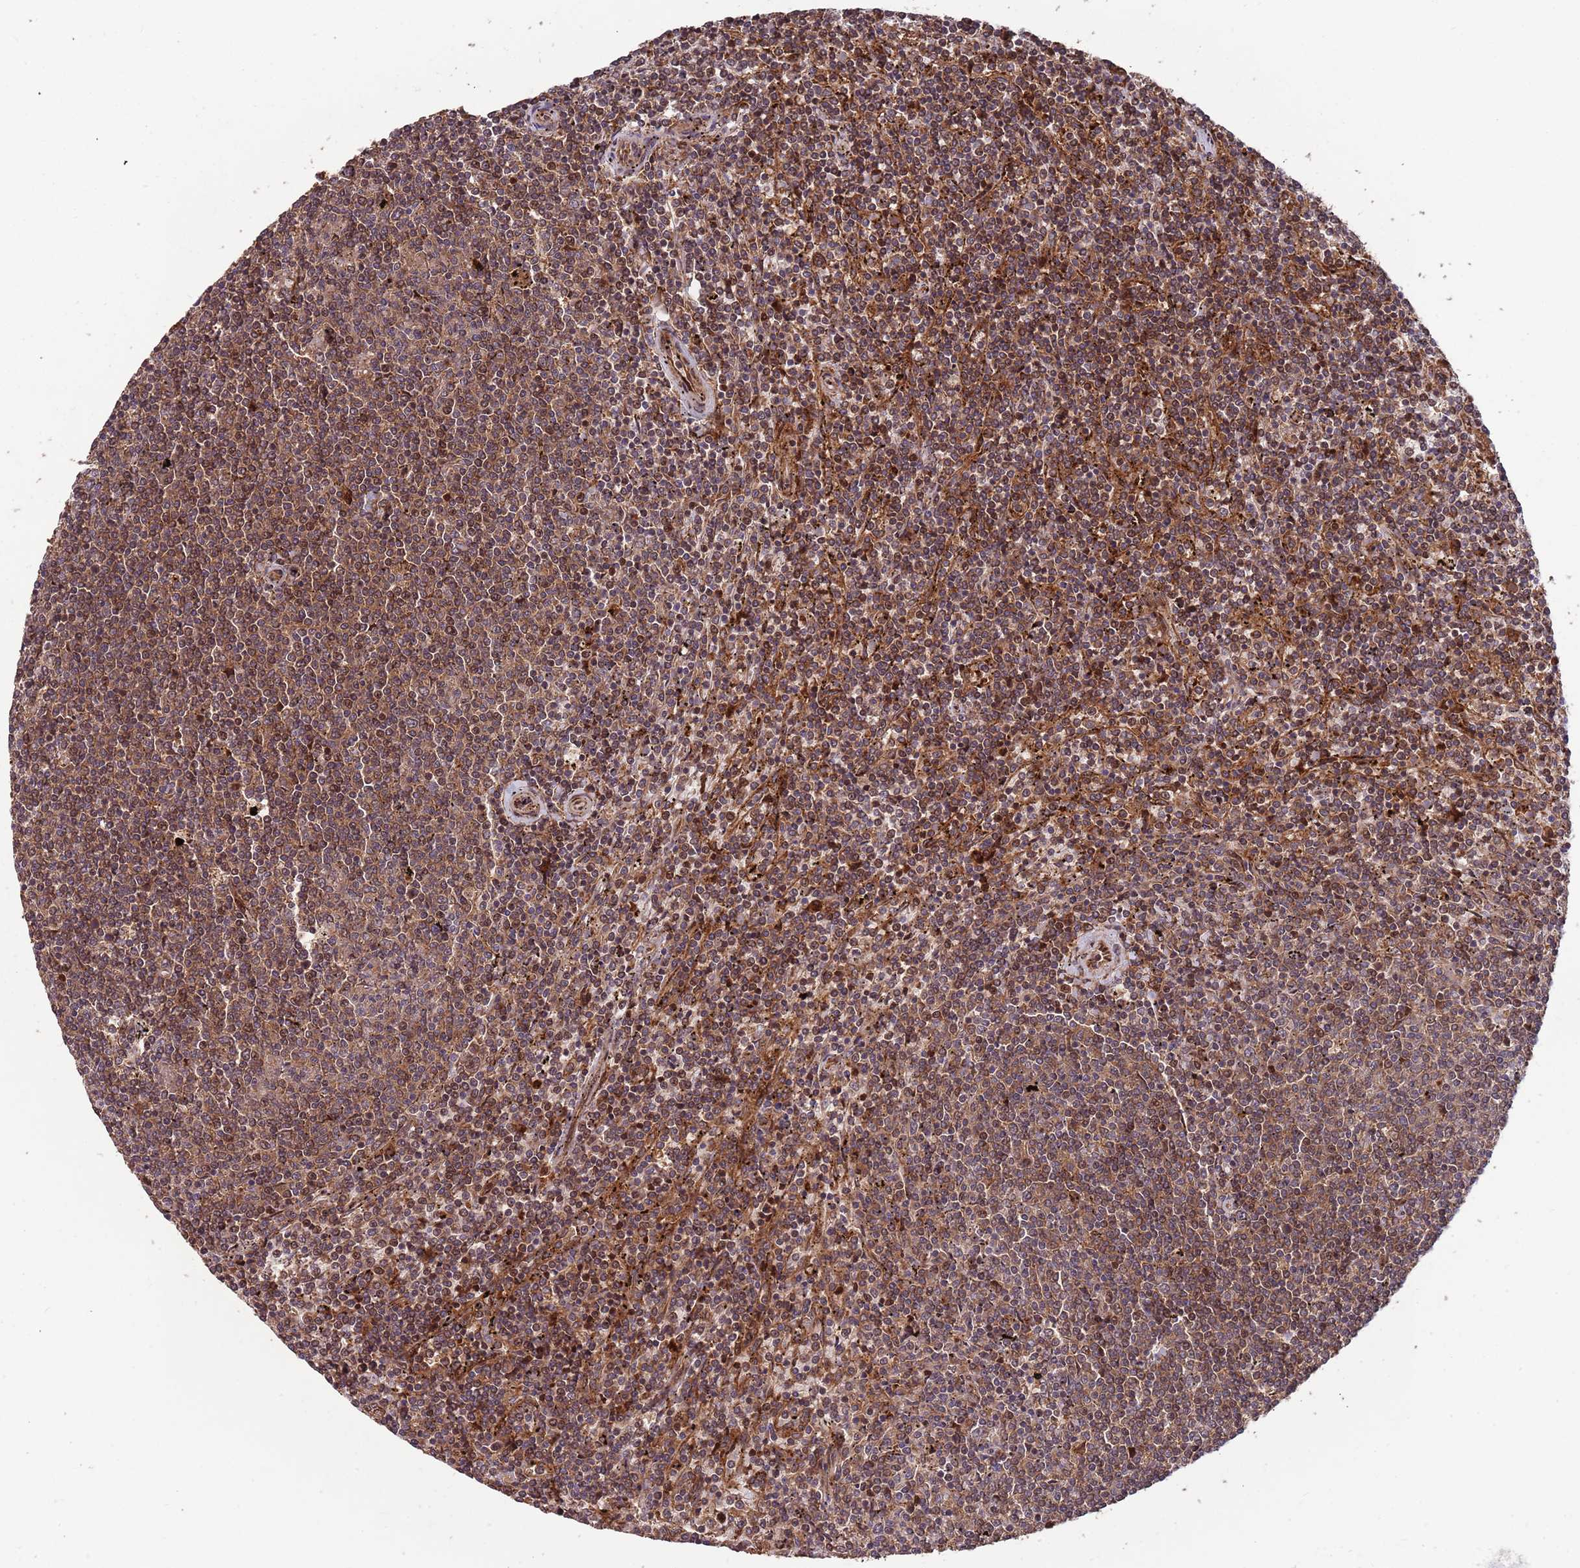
{"staining": {"intensity": "moderate", "quantity": ">75%", "location": "cytoplasmic/membranous"}, "tissue": "lymphoma", "cell_type": "Tumor cells", "image_type": "cancer", "snomed": [{"axis": "morphology", "description": "Malignant lymphoma, non-Hodgkin's type, Low grade"}, {"axis": "topography", "description": "Spleen"}], "caption": "Immunohistochemical staining of low-grade malignant lymphoma, non-Hodgkin's type displays medium levels of moderate cytoplasmic/membranous protein expression in about >75% of tumor cells.", "gene": "ZNF428", "patient": {"sex": "female", "age": 50}}